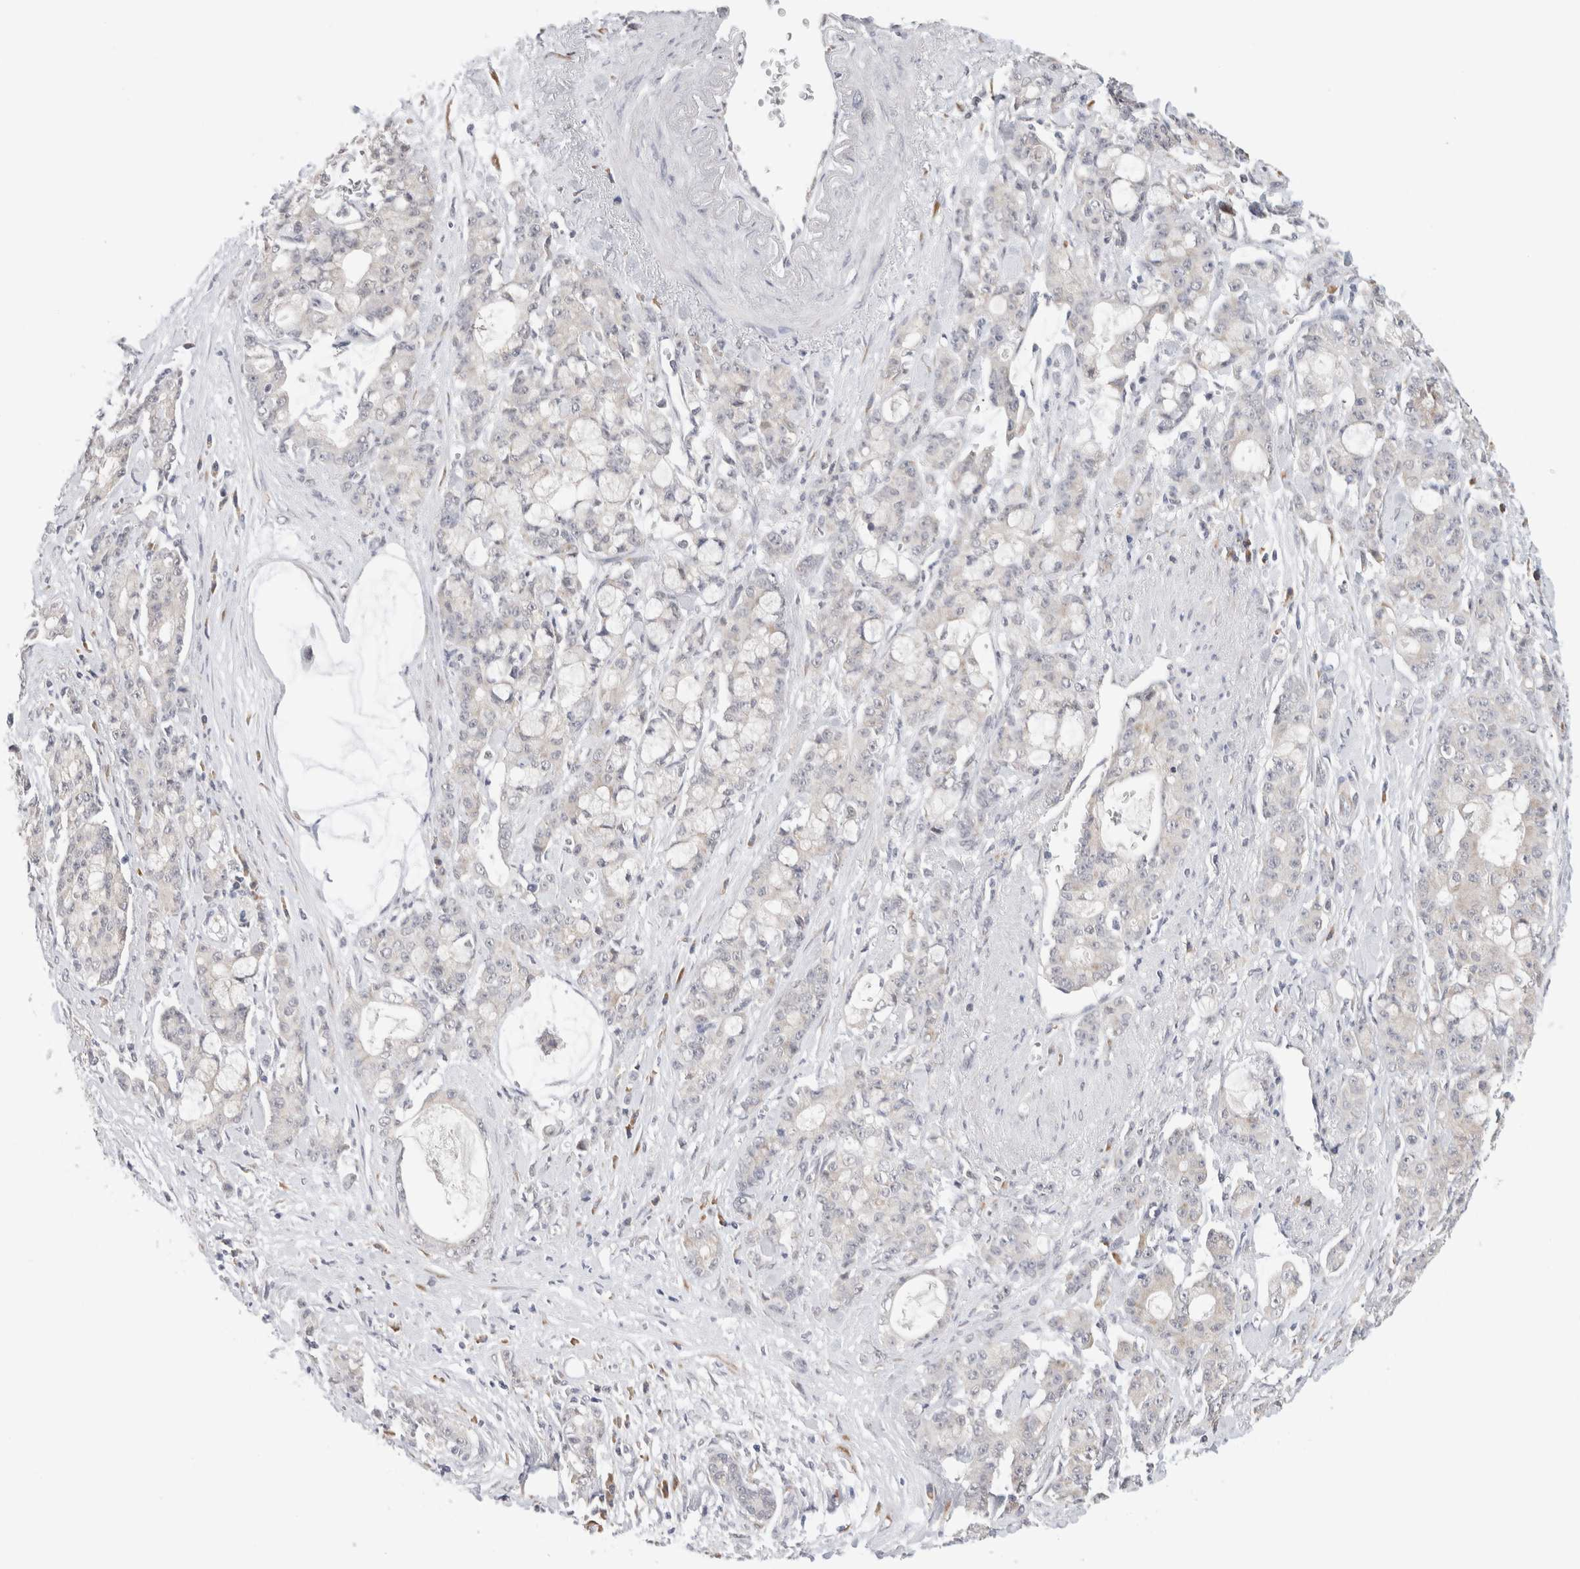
{"staining": {"intensity": "negative", "quantity": "none", "location": "none"}, "tissue": "pancreatic cancer", "cell_type": "Tumor cells", "image_type": "cancer", "snomed": [{"axis": "morphology", "description": "Adenocarcinoma, NOS"}, {"axis": "topography", "description": "Pancreas"}], "caption": "Pancreatic cancer was stained to show a protein in brown. There is no significant positivity in tumor cells.", "gene": "HDLBP", "patient": {"sex": "female", "age": 73}}